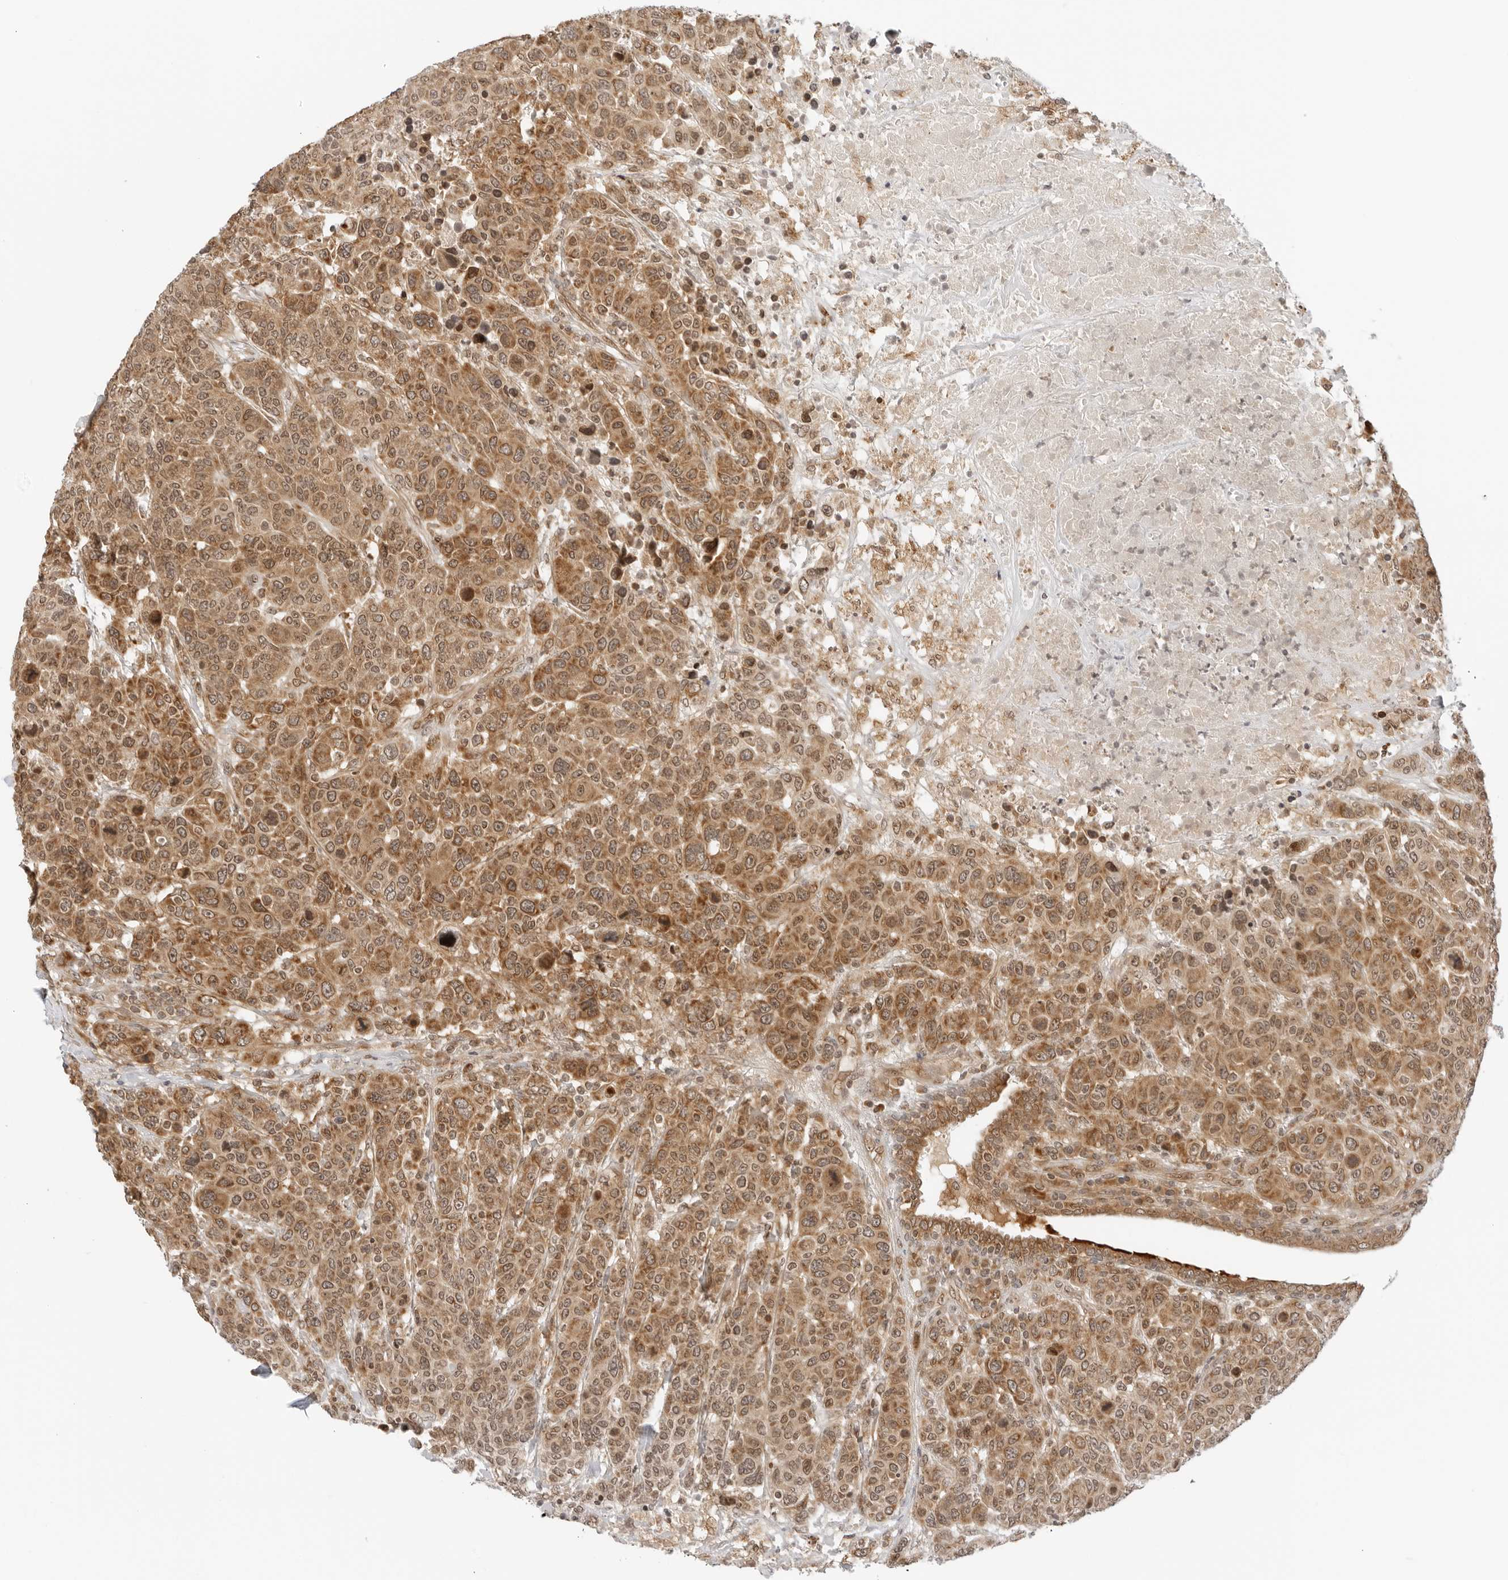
{"staining": {"intensity": "moderate", "quantity": ">75%", "location": "cytoplasmic/membranous"}, "tissue": "breast cancer", "cell_type": "Tumor cells", "image_type": "cancer", "snomed": [{"axis": "morphology", "description": "Duct carcinoma"}, {"axis": "topography", "description": "Breast"}], "caption": "Breast infiltrating ductal carcinoma tissue shows moderate cytoplasmic/membranous positivity in approximately >75% of tumor cells, visualized by immunohistochemistry.", "gene": "RC3H1", "patient": {"sex": "female", "age": 37}}